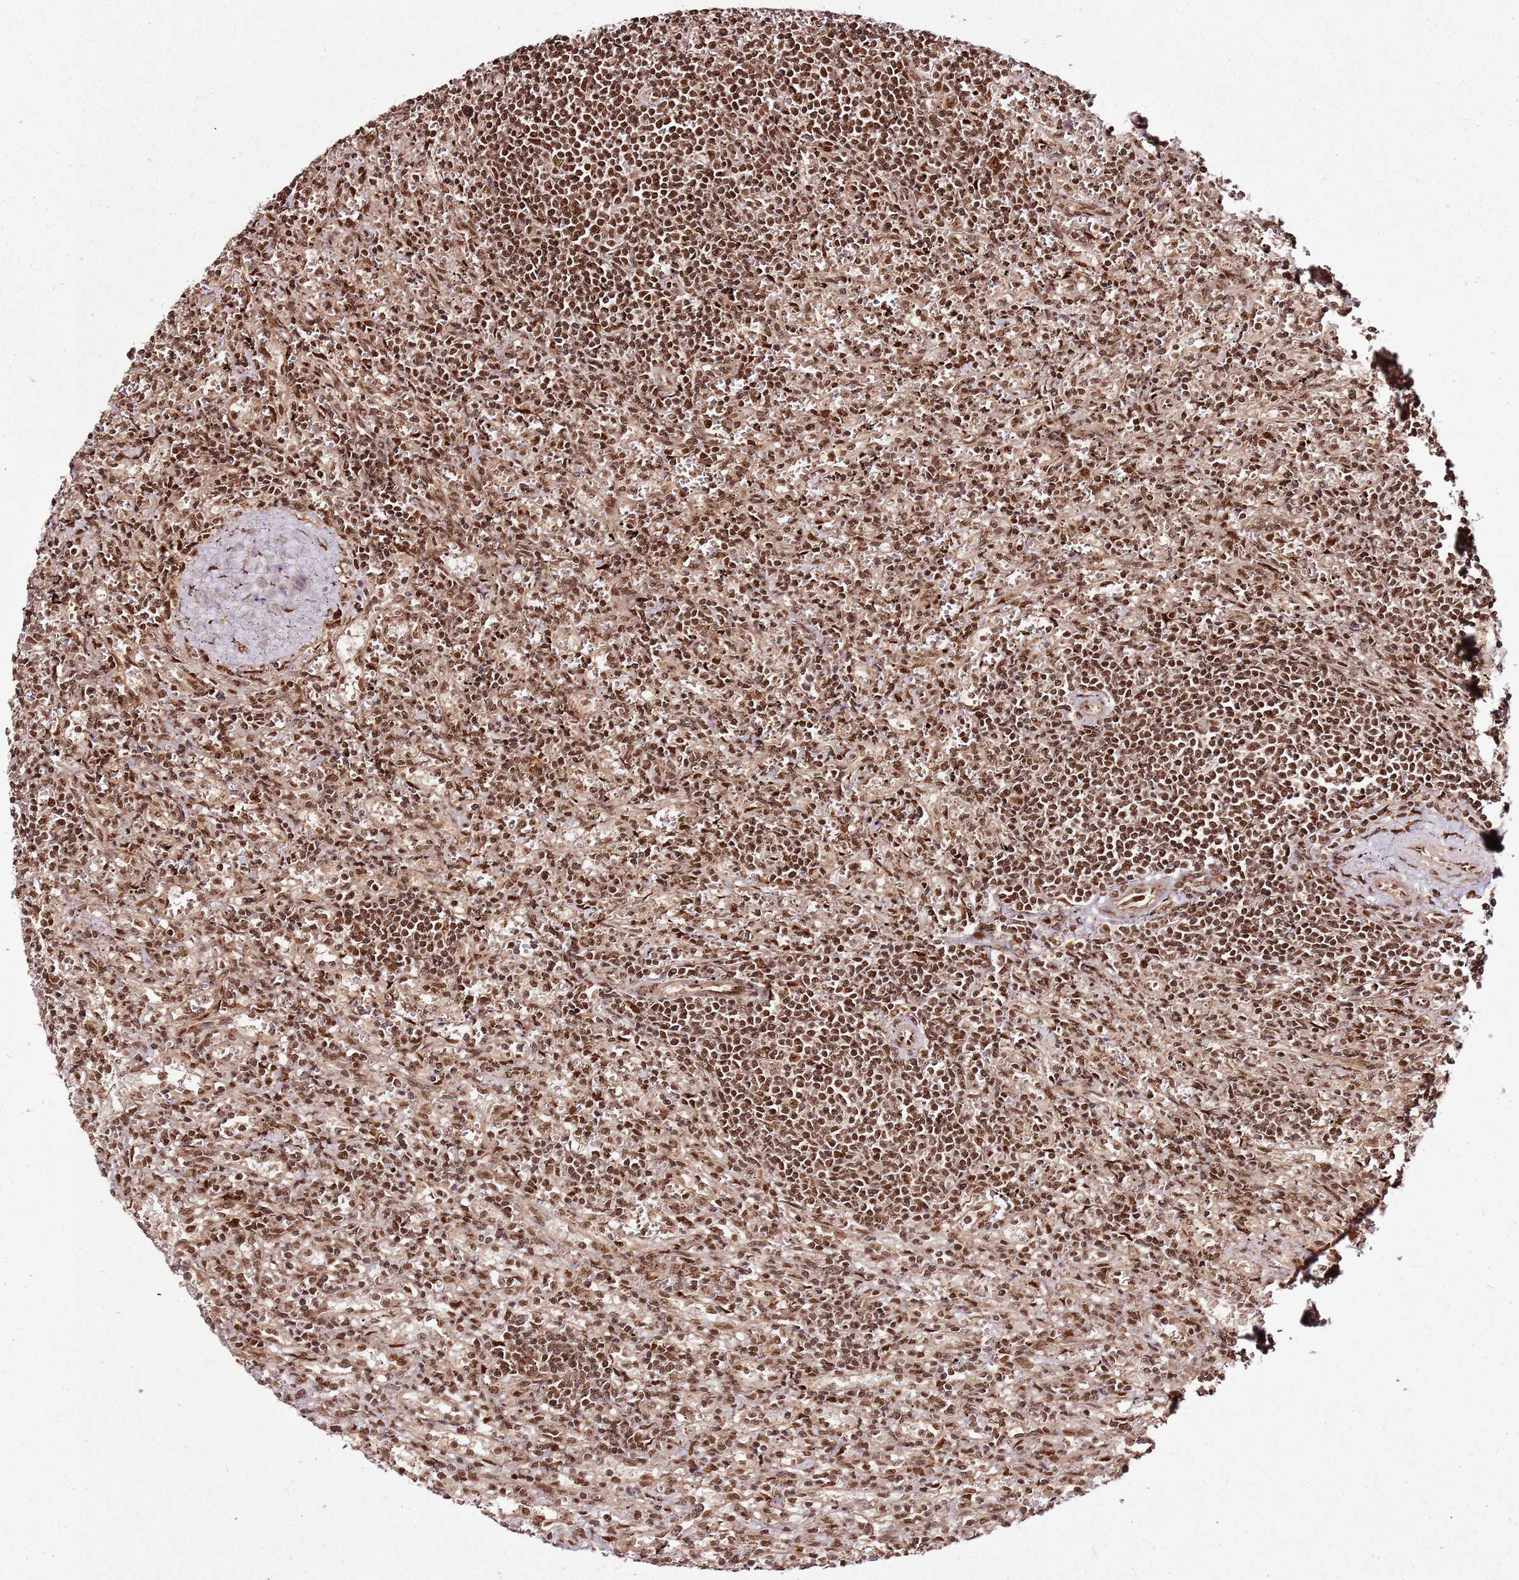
{"staining": {"intensity": "strong", "quantity": ">75%", "location": "nuclear"}, "tissue": "lymphoma", "cell_type": "Tumor cells", "image_type": "cancer", "snomed": [{"axis": "morphology", "description": "Malignant lymphoma, non-Hodgkin's type, Low grade"}, {"axis": "topography", "description": "Spleen"}], "caption": "IHC image of human lymphoma stained for a protein (brown), which displays high levels of strong nuclear positivity in approximately >75% of tumor cells.", "gene": "XRN2", "patient": {"sex": "male", "age": 76}}